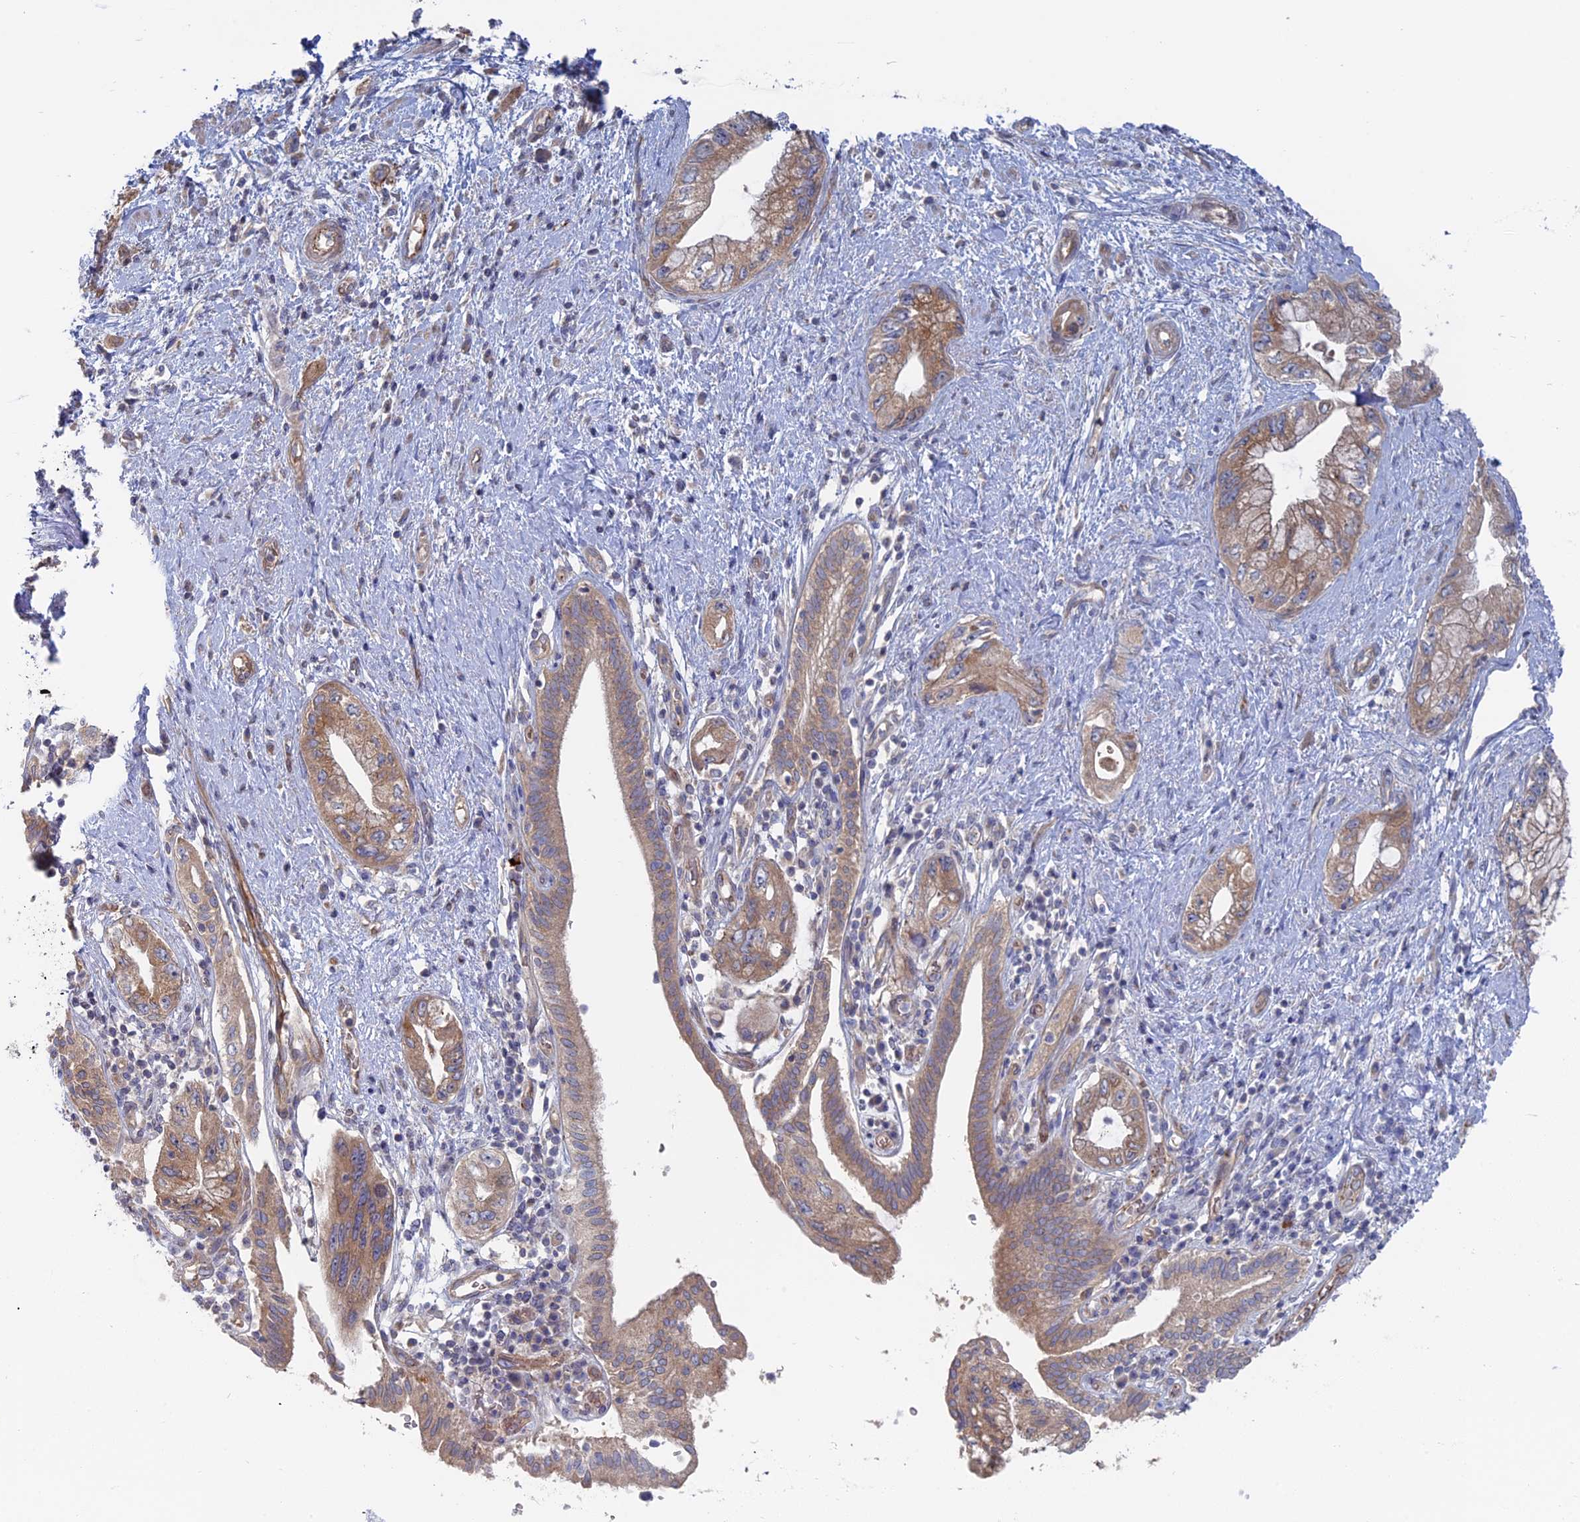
{"staining": {"intensity": "moderate", "quantity": "25%-75%", "location": "cytoplasmic/membranous"}, "tissue": "pancreatic cancer", "cell_type": "Tumor cells", "image_type": "cancer", "snomed": [{"axis": "morphology", "description": "Adenocarcinoma, NOS"}, {"axis": "topography", "description": "Pancreas"}], "caption": "Immunohistochemical staining of adenocarcinoma (pancreatic) exhibits moderate cytoplasmic/membranous protein staining in about 25%-75% of tumor cells.", "gene": "TBC1D30", "patient": {"sex": "female", "age": 73}}